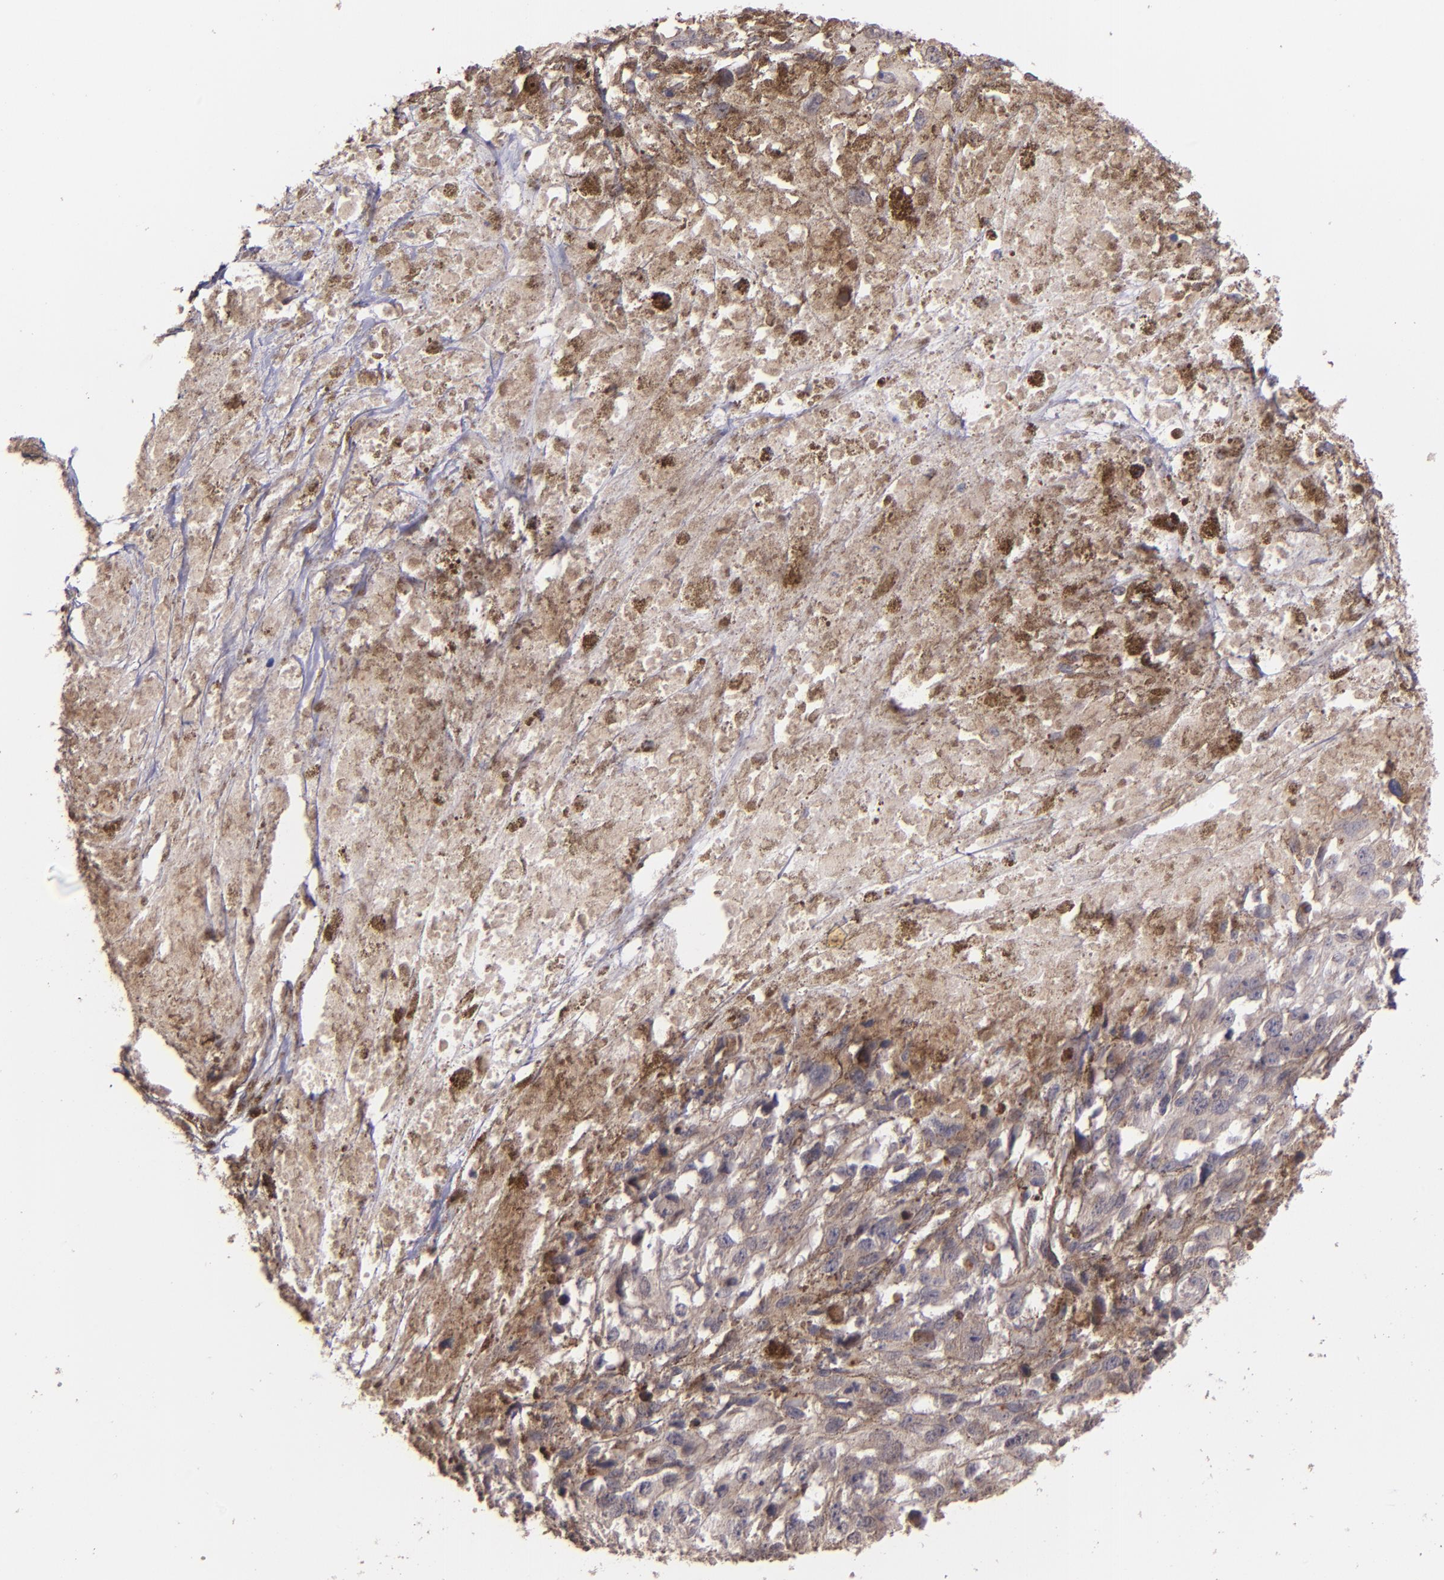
{"staining": {"intensity": "moderate", "quantity": ">75%", "location": "cytoplasmic/membranous,nuclear"}, "tissue": "melanoma", "cell_type": "Tumor cells", "image_type": "cancer", "snomed": [{"axis": "morphology", "description": "Malignant melanoma, Metastatic site"}, {"axis": "topography", "description": "Lymph node"}], "caption": "Human melanoma stained with a brown dye demonstrates moderate cytoplasmic/membranous and nuclear positive expression in approximately >75% of tumor cells.", "gene": "NUP62CL", "patient": {"sex": "male", "age": 59}}